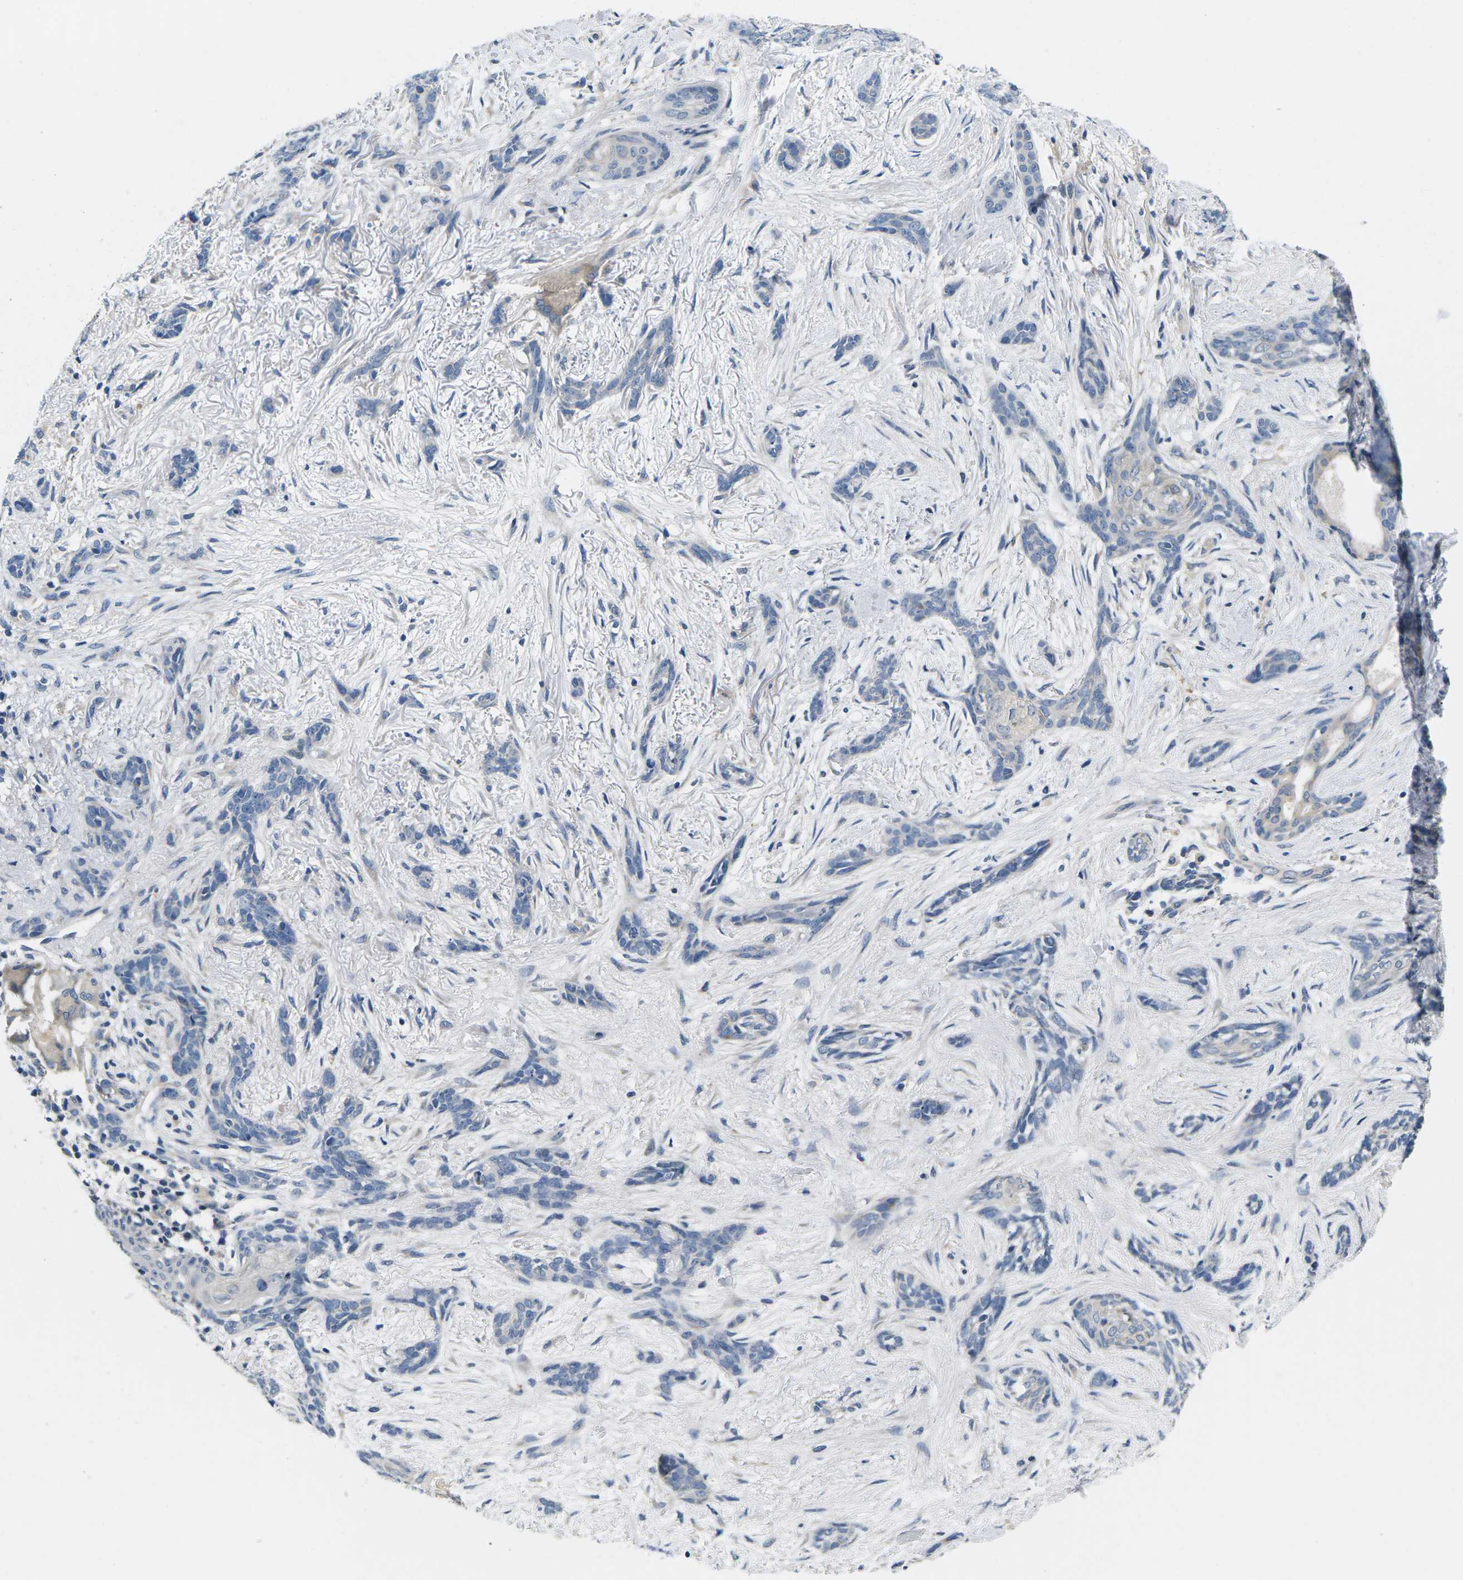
{"staining": {"intensity": "negative", "quantity": "none", "location": "none"}, "tissue": "skin cancer", "cell_type": "Tumor cells", "image_type": "cancer", "snomed": [{"axis": "morphology", "description": "Basal cell carcinoma"}, {"axis": "morphology", "description": "Adnexal tumor, benign"}, {"axis": "topography", "description": "Skin"}], "caption": "This is an IHC micrograph of skin basal cell carcinoma. There is no expression in tumor cells.", "gene": "ERGIC3", "patient": {"sex": "female", "age": 42}}